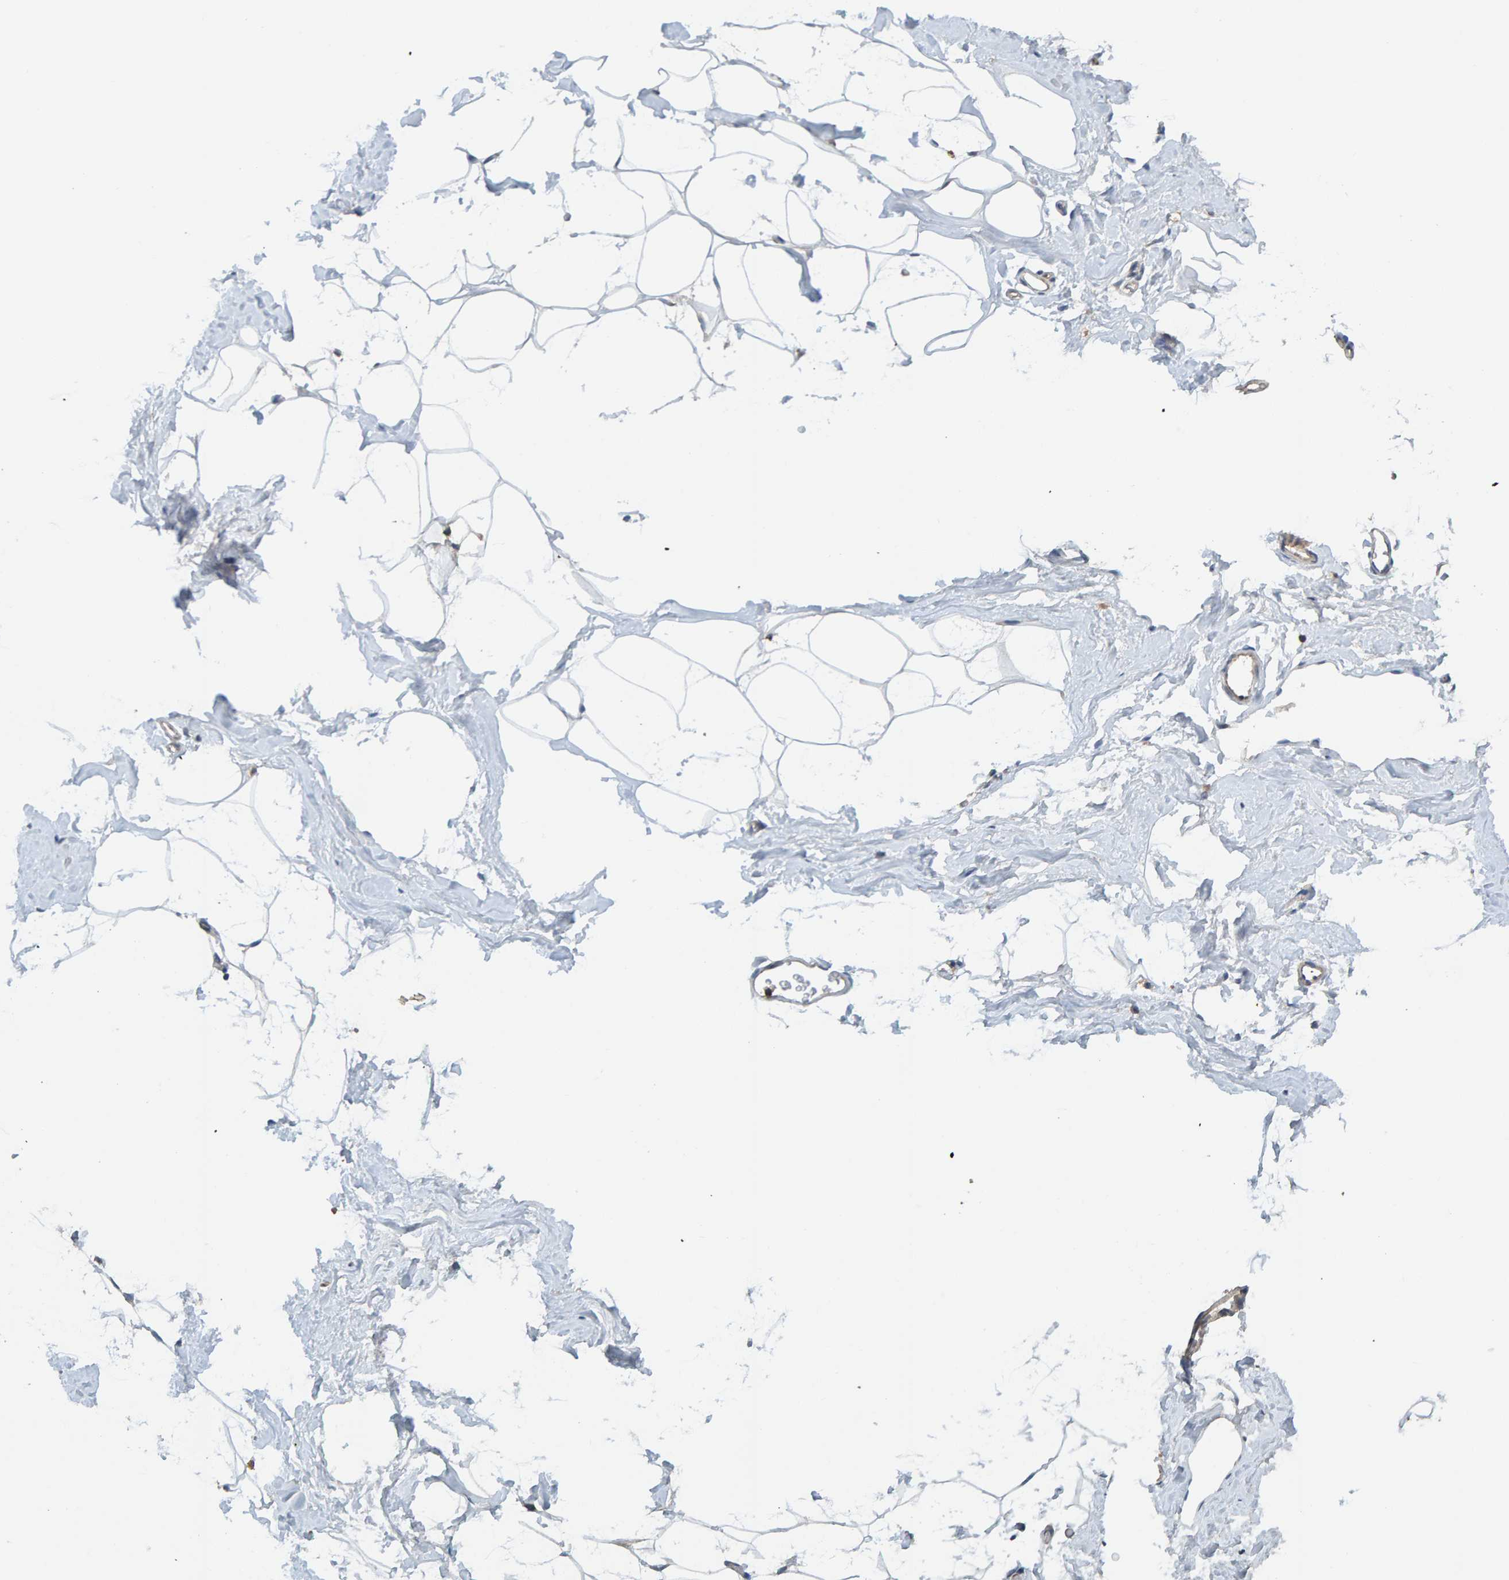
{"staining": {"intensity": "weak", "quantity": ">75%", "location": "cytoplasmic/membranous"}, "tissue": "adipose tissue", "cell_type": "Adipocytes", "image_type": "normal", "snomed": [{"axis": "morphology", "description": "Normal tissue, NOS"}, {"axis": "morphology", "description": "Fibrosis, NOS"}, {"axis": "topography", "description": "Breast"}, {"axis": "topography", "description": "Adipose tissue"}], "caption": "Benign adipose tissue shows weak cytoplasmic/membranous staining in approximately >75% of adipocytes, visualized by immunohistochemistry. (DAB (3,3'-diaminobenzidine) IHC, brown staining for protein, blue staining for nuclei).", "gene": "CCM2", "patient": {"sex": "female", "age": 39}}